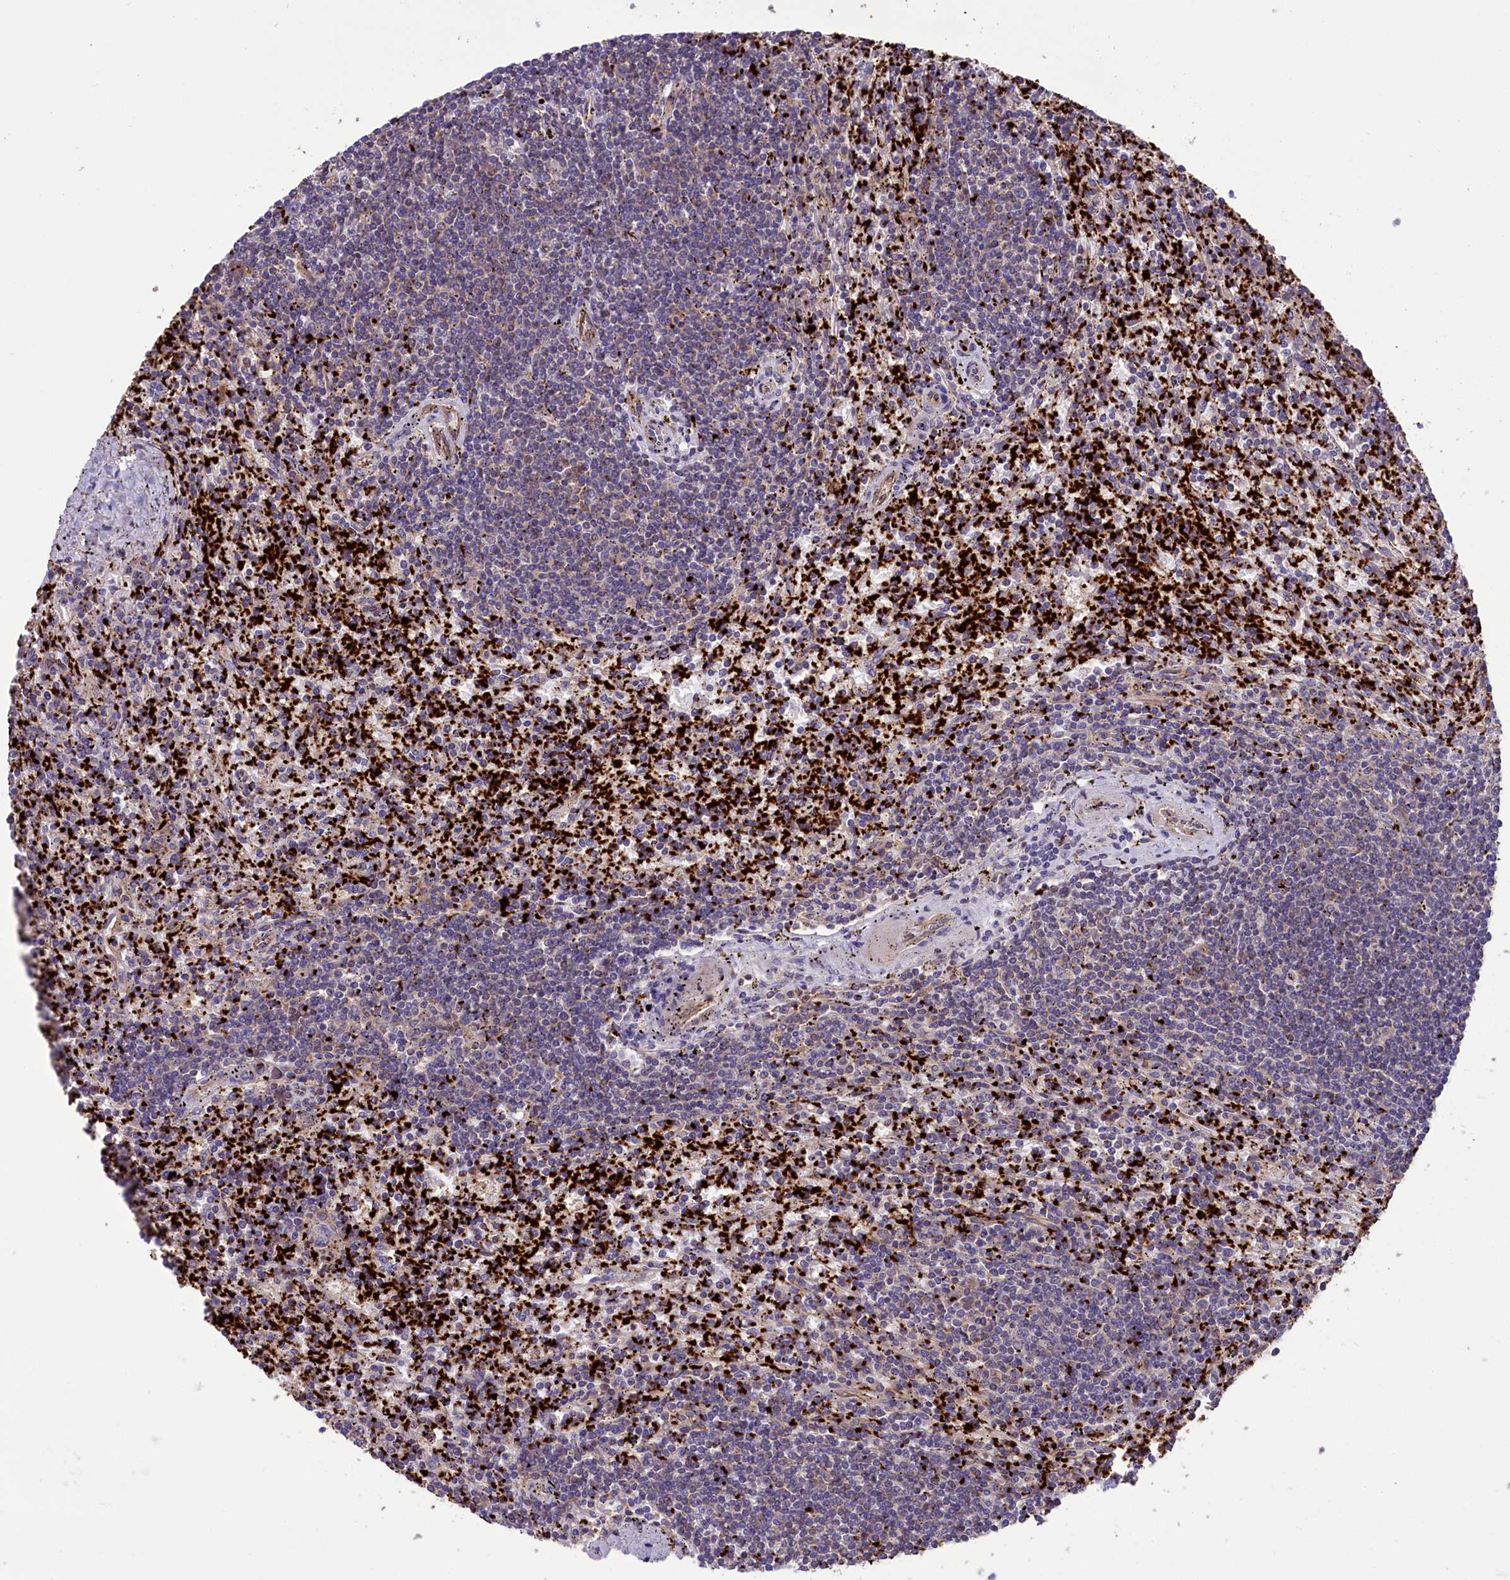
{"staining": {"intensity": "negative", "quantity": "none", "location": "none"}, "tissue": "lymphoma", "cell_type": "Tumor cells", "image_type": "cancer", "snomed": [{"axis": "morphology", "description": "Malignant lymphoma, non-Hodgkin's type, Low grade"}, {"axis": "topography", "description": "Spleen"}], "caption": "Immunohistochemistry (IHC) of human lymphoma exhibits no expression in tumor cells.", "gene": "HEATR3", "patient": {"sex": "male", "age": 76}}